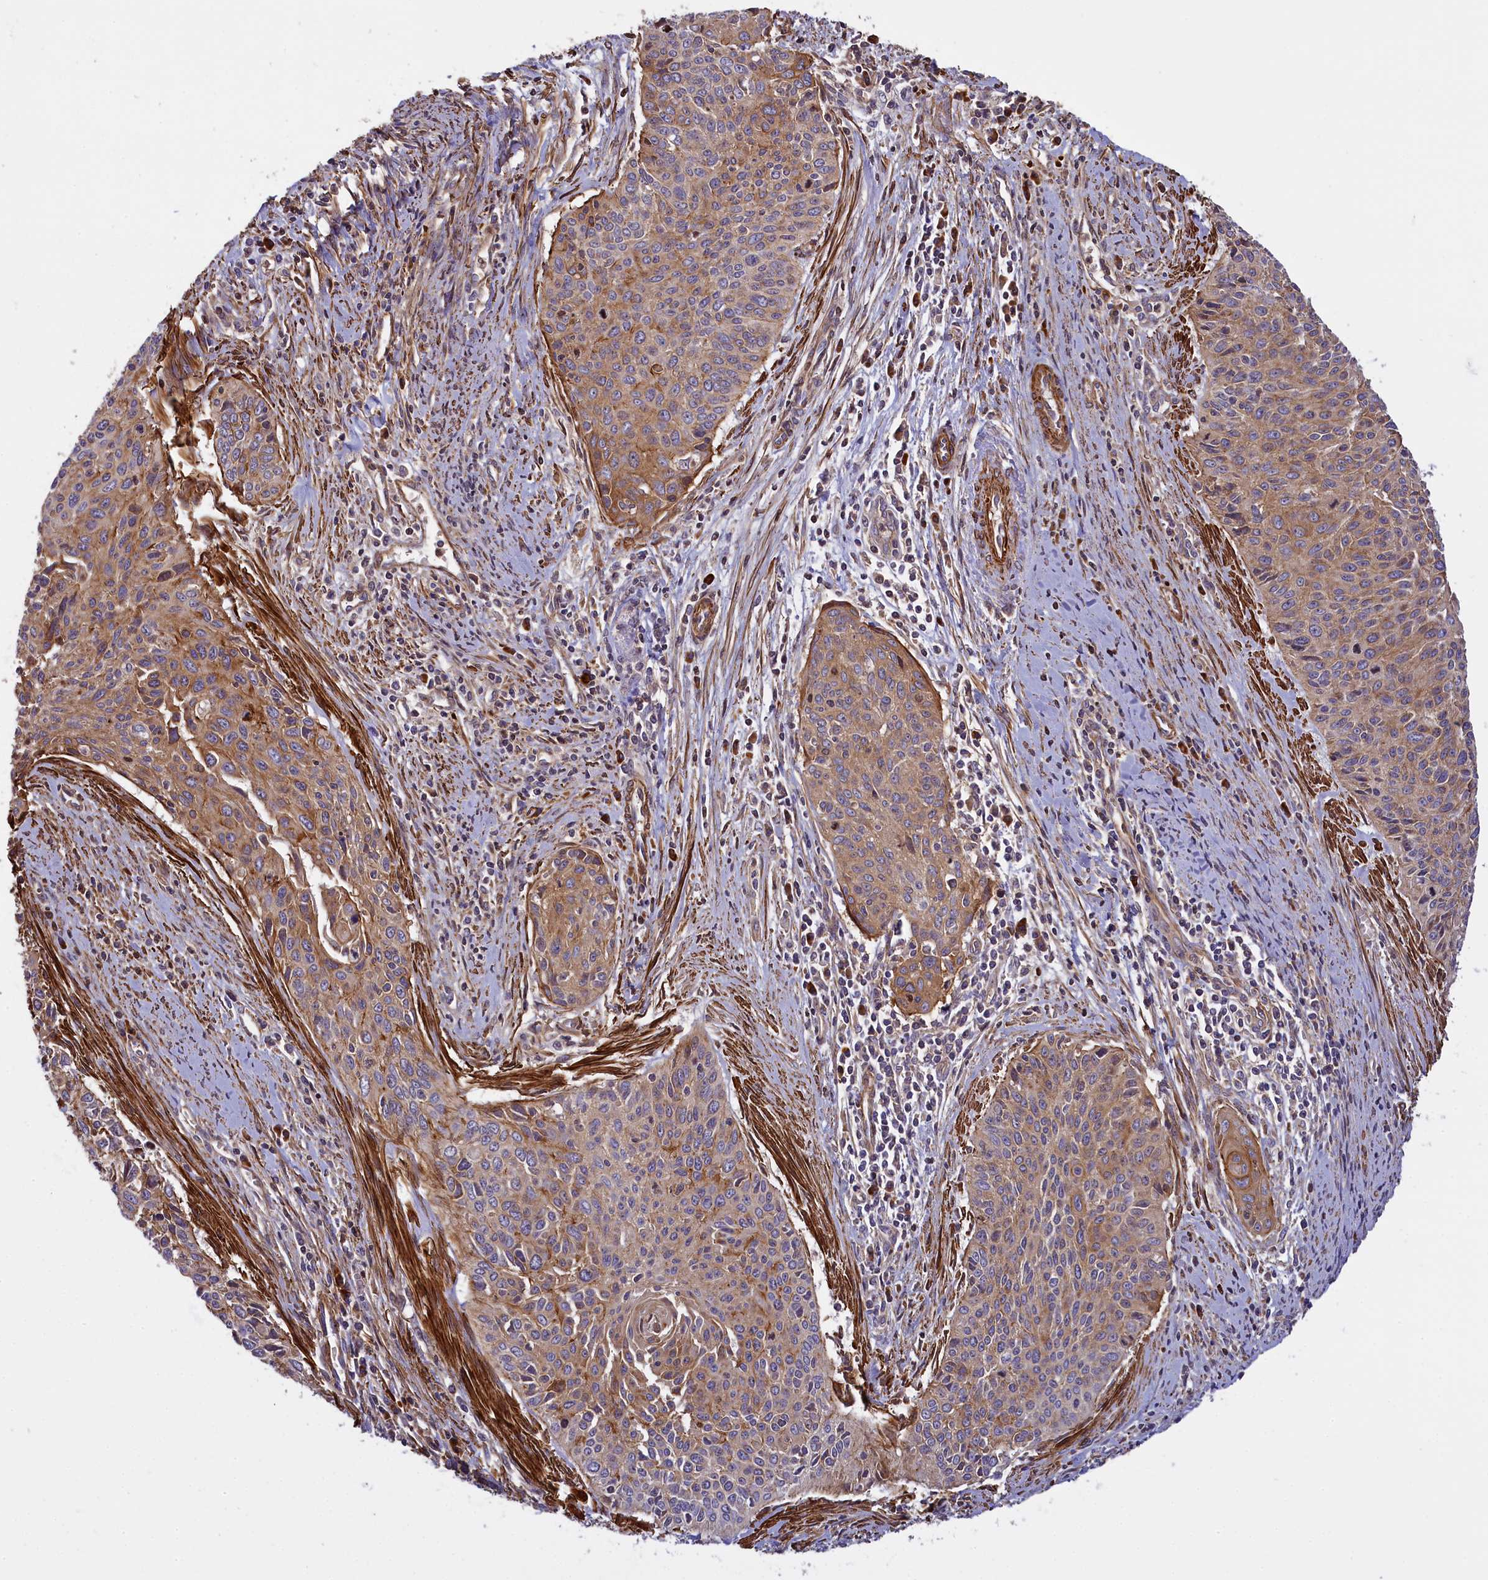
{"staining": {"intensity": "moderate", "quantity": "25%-75%", "location": "cytoplasmic/membranous"}, "tissue": "cervical cancer", "cell_type": "Tumor cells", "image_type": "cancer", "snomed": [{"axis": "morphology", "description": "Squamous cell carcinoma, NOS"}, {"axis": "topography", "description": "Cervix"}], "caption": "Human cervical cancer (squamous cell carcinoma) stained with a protein marker demonstrates moderate staining in tumor cells.", "gene": "FUZ", "patient": {"sex": "female", "age": 55}}